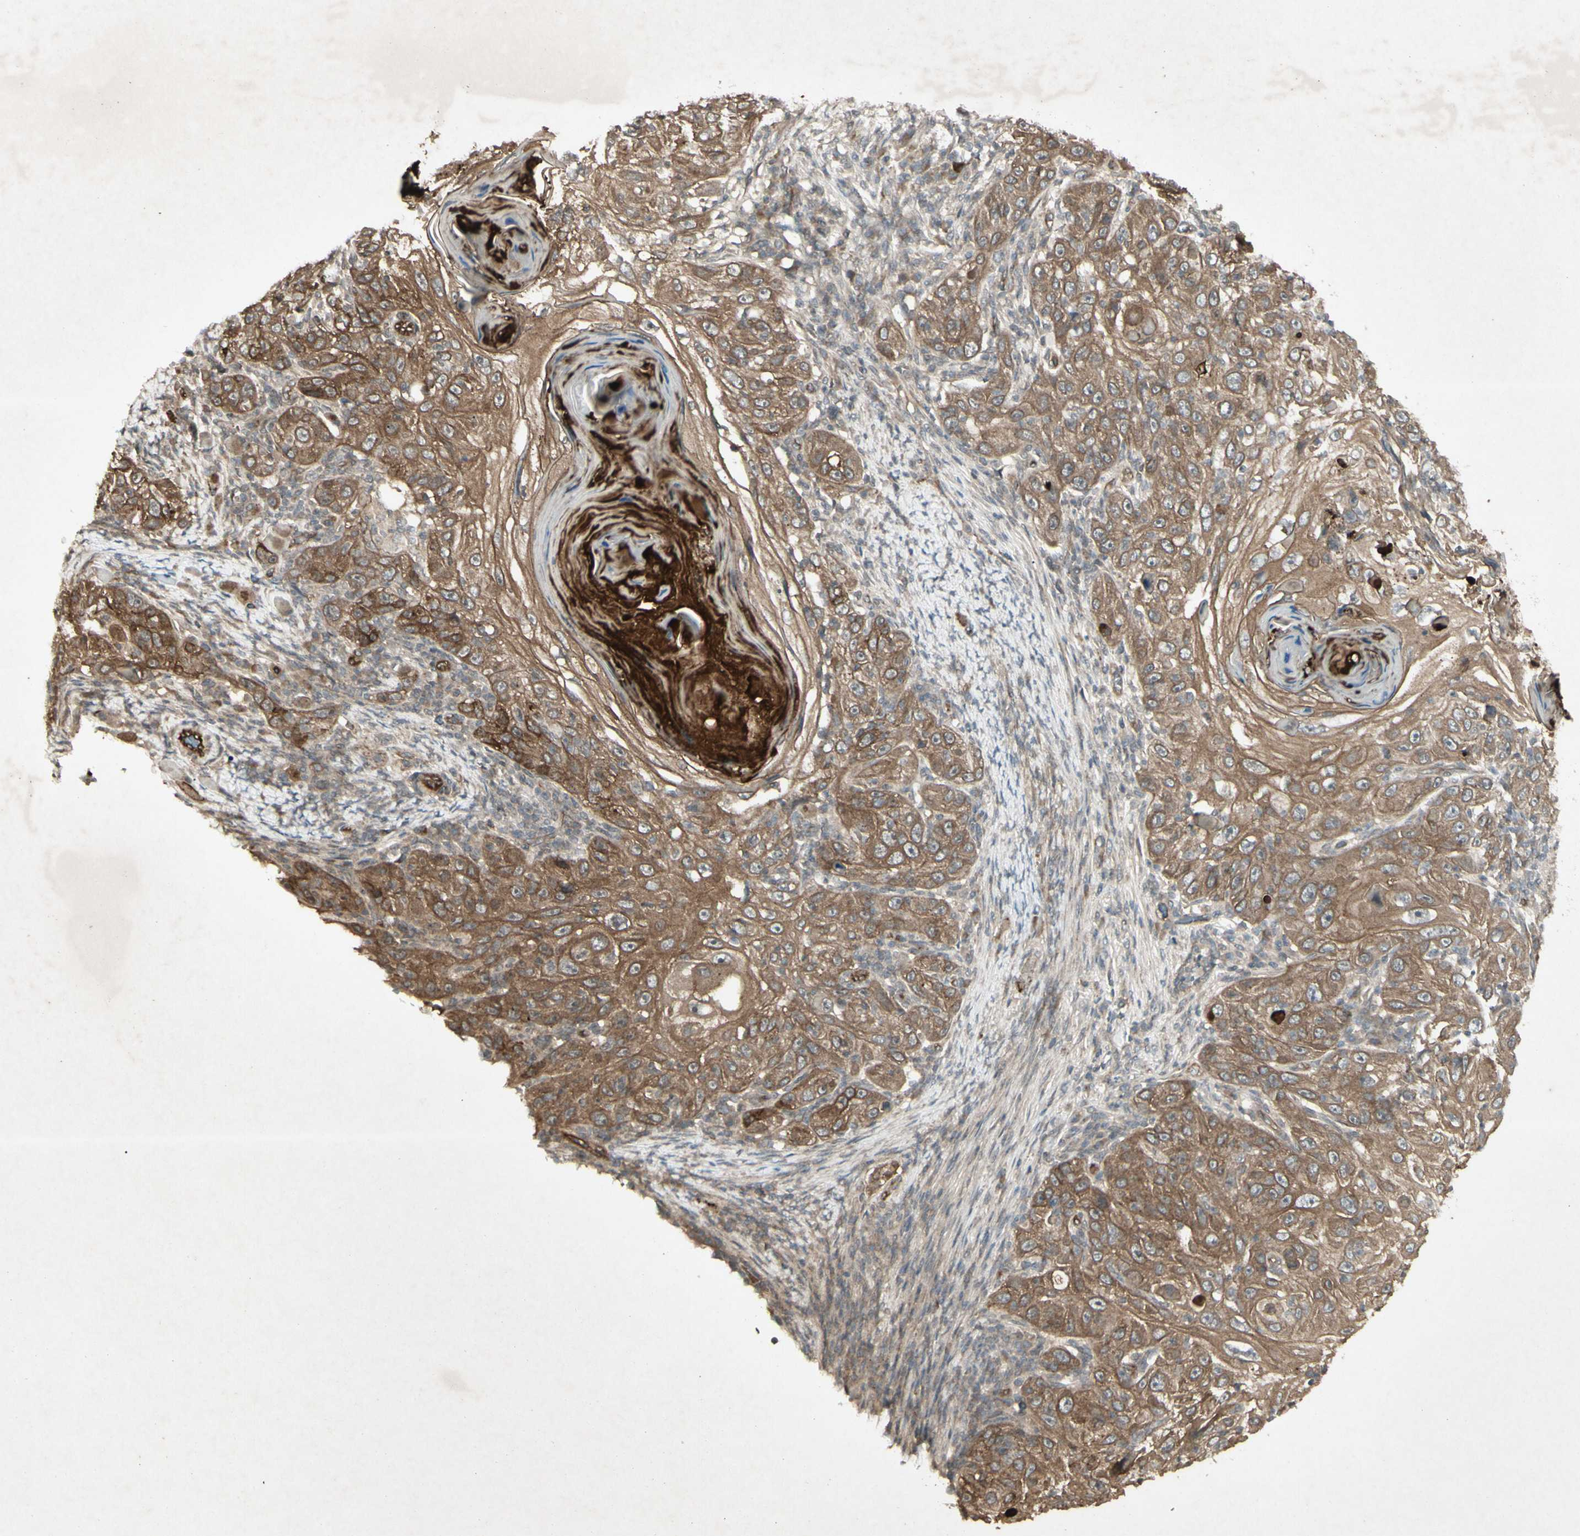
{"staining": {"intensity": "moderate", "quantity": ">75%", "location": "cytoplasmic/membranous"}, "tissue": "skin cancer", "cell_type": "Tumor cells", "image_type": "cancer", "snomed": [{"axis": "morphology", "description": "Squamous cell carcinoma, NOS"}, {"axis": "topography", "description": "Skin"}], "caption": "Tumor cells show medium levels of moderate cytoplasmic/membranous positivity in about >75% of cells in human skin cancer (squamous cell carcinoma). Using DAB (3,3'-diaminobenzidine) (brown) and hematoxylin (blue) stains, captured at high magnification using brightfield microscopy.", "gene": "JAG1", "patient": {"sex": "female", "age": 88}}